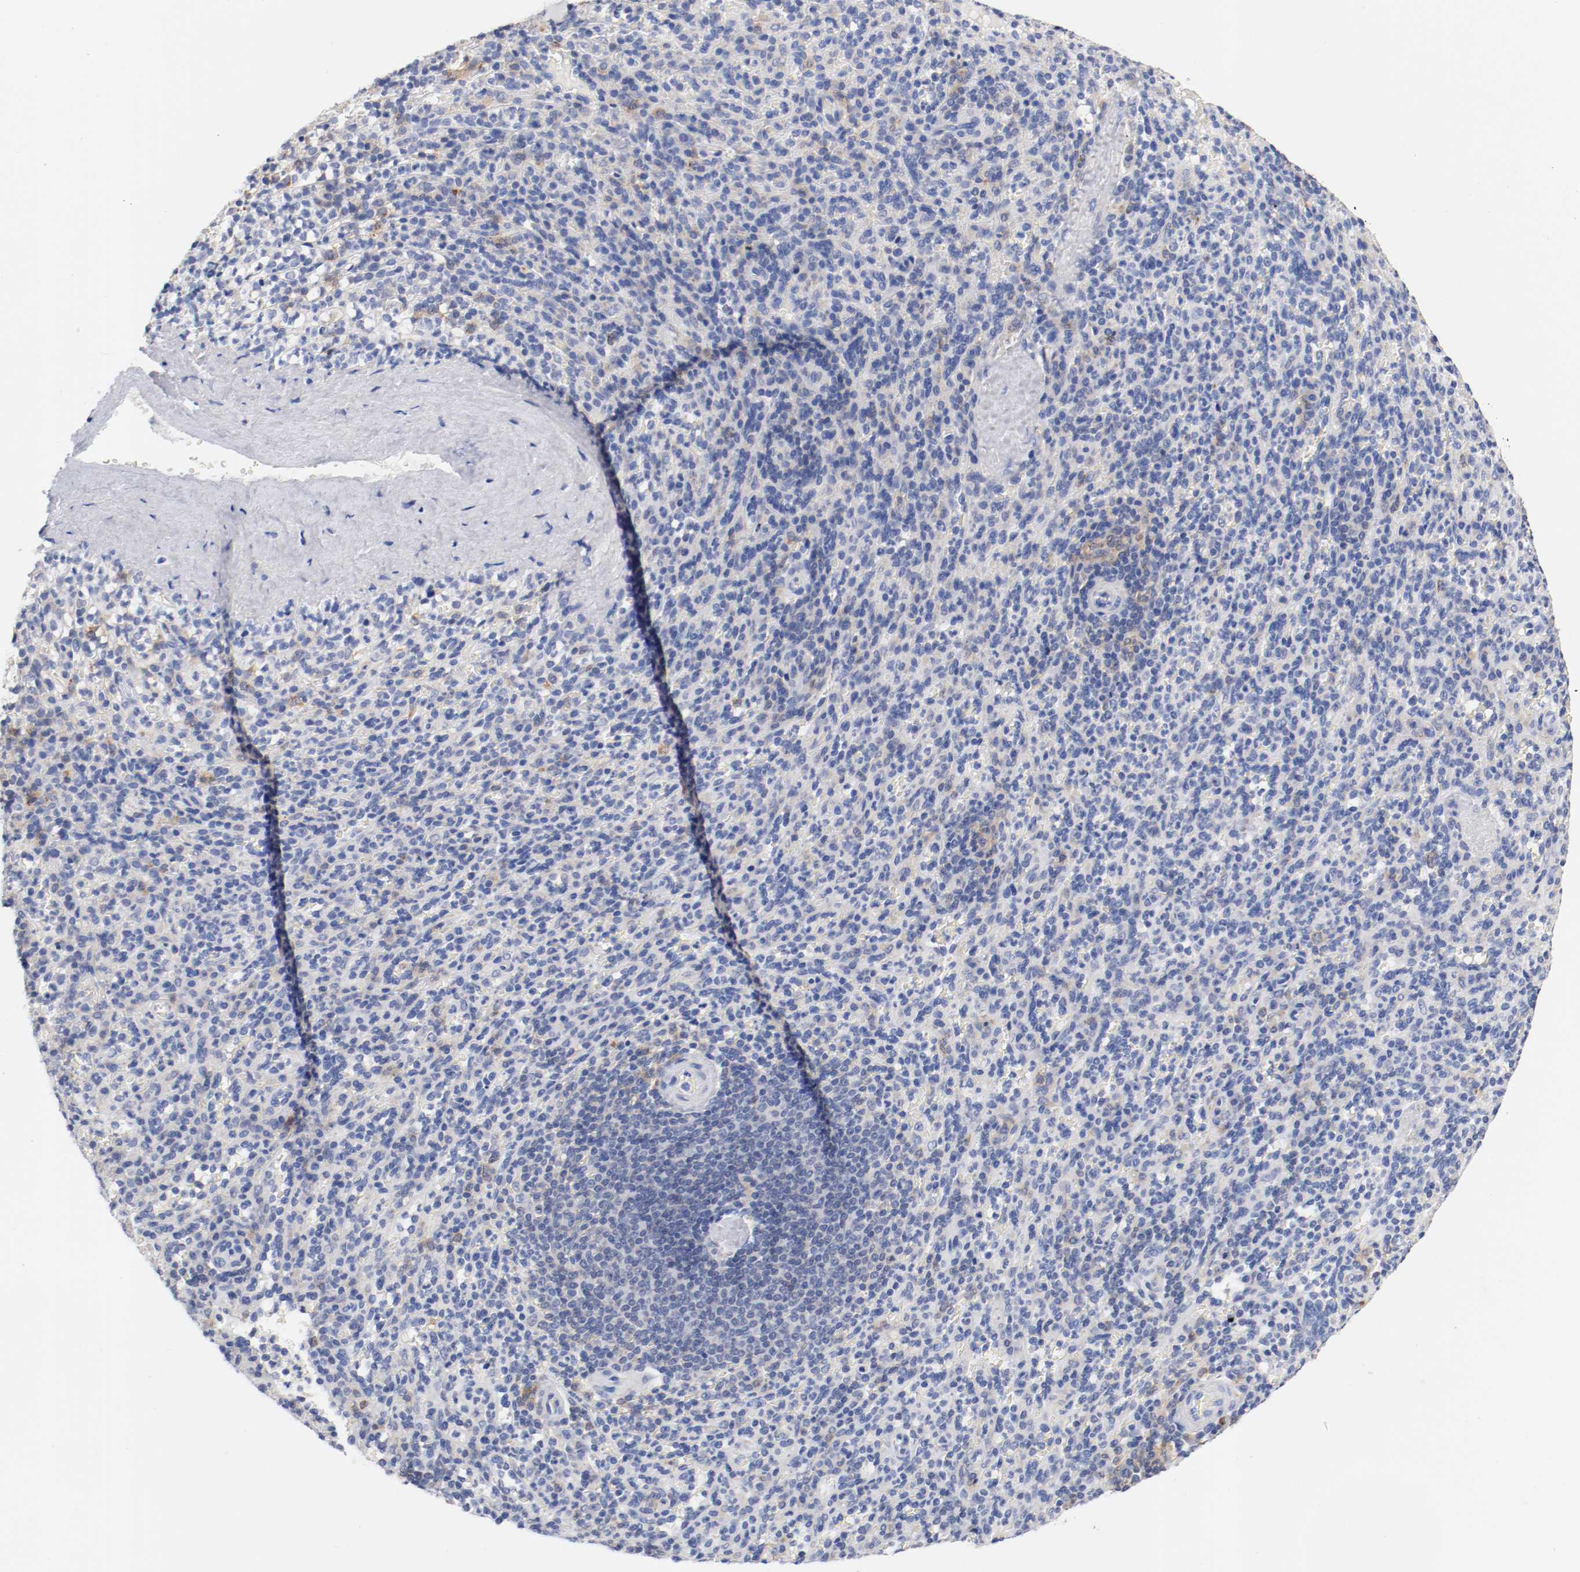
{"staining": {"intensity": "weak", "quantity": "<25%", "location": "cytoplasmic/membranous"}, "tissue": "spleen", "cell_type": "Cells in red pulp", "image_type": "normal", "snomed": [{"axis": "morphology", "description": "Normal tissue, NOS"}, {"axis": "topography", "description": "Spleen"}], "caption": "High power microscopy image of an IHC micrograph of benign spleen, revealing no significant positivity in cells in red pulp.", "gene": "FGFBP1", "patient": {"sex": "male", "age": 36}}